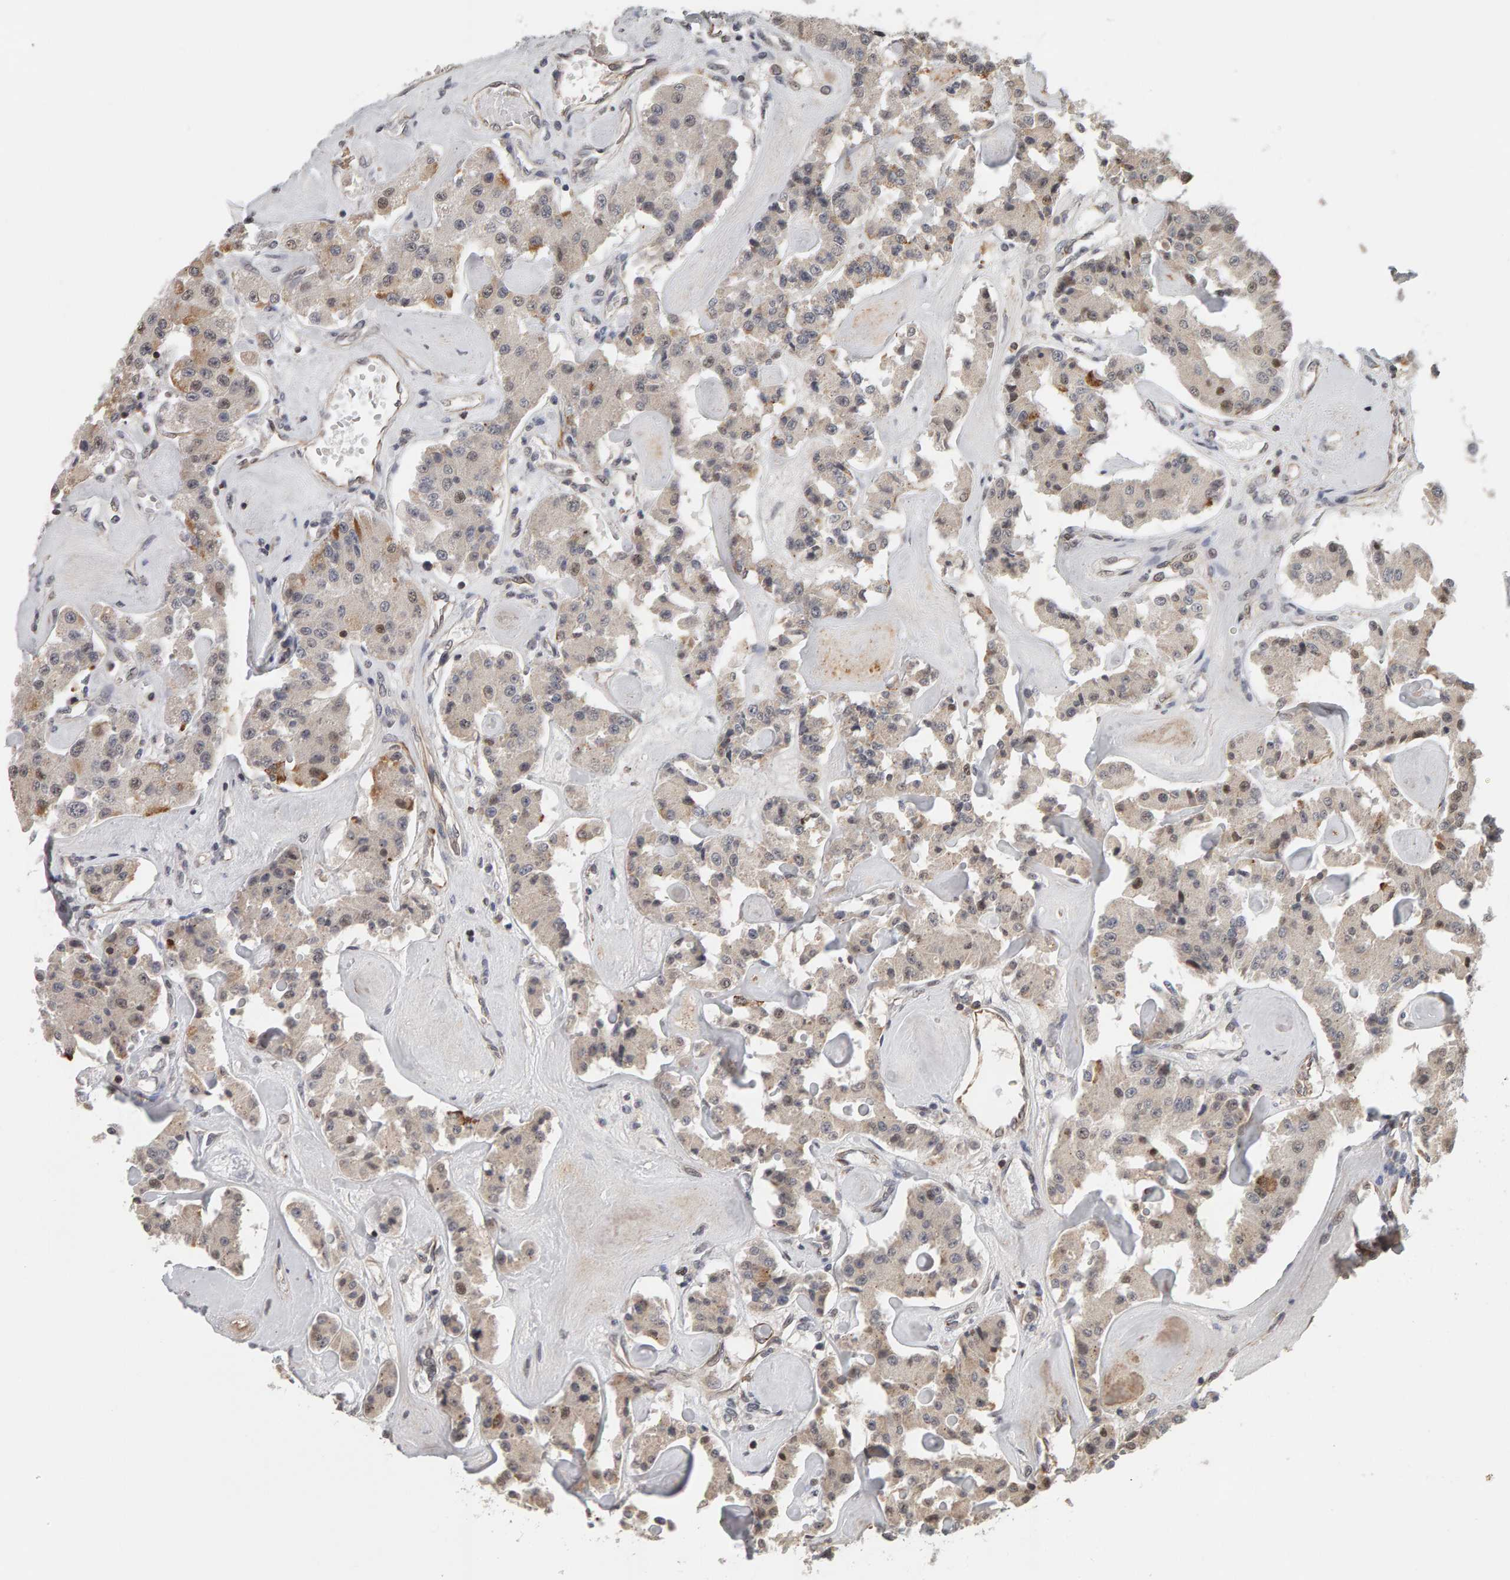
{"staining": {"intensity": "weak", "quantity": ">75%", "location": "cytoplasmic/membranous,nuclear"}, "tissue": "carcinoid", "cell_type": "Tumor cells", "image_type": "cancer", "snomed": [{"axis": "morphology", "description": "Carcinoid, malignant, NOS"}, {"axis": "topography", "description": "Pancreas"}], "caption": "Weak cytoplasmic/membranous and nuclear expression is identified in approximately >75% of tumor cells in carcinoid.", "gene": "TEFM", "patient": {"sex": "male", "age": 41}}